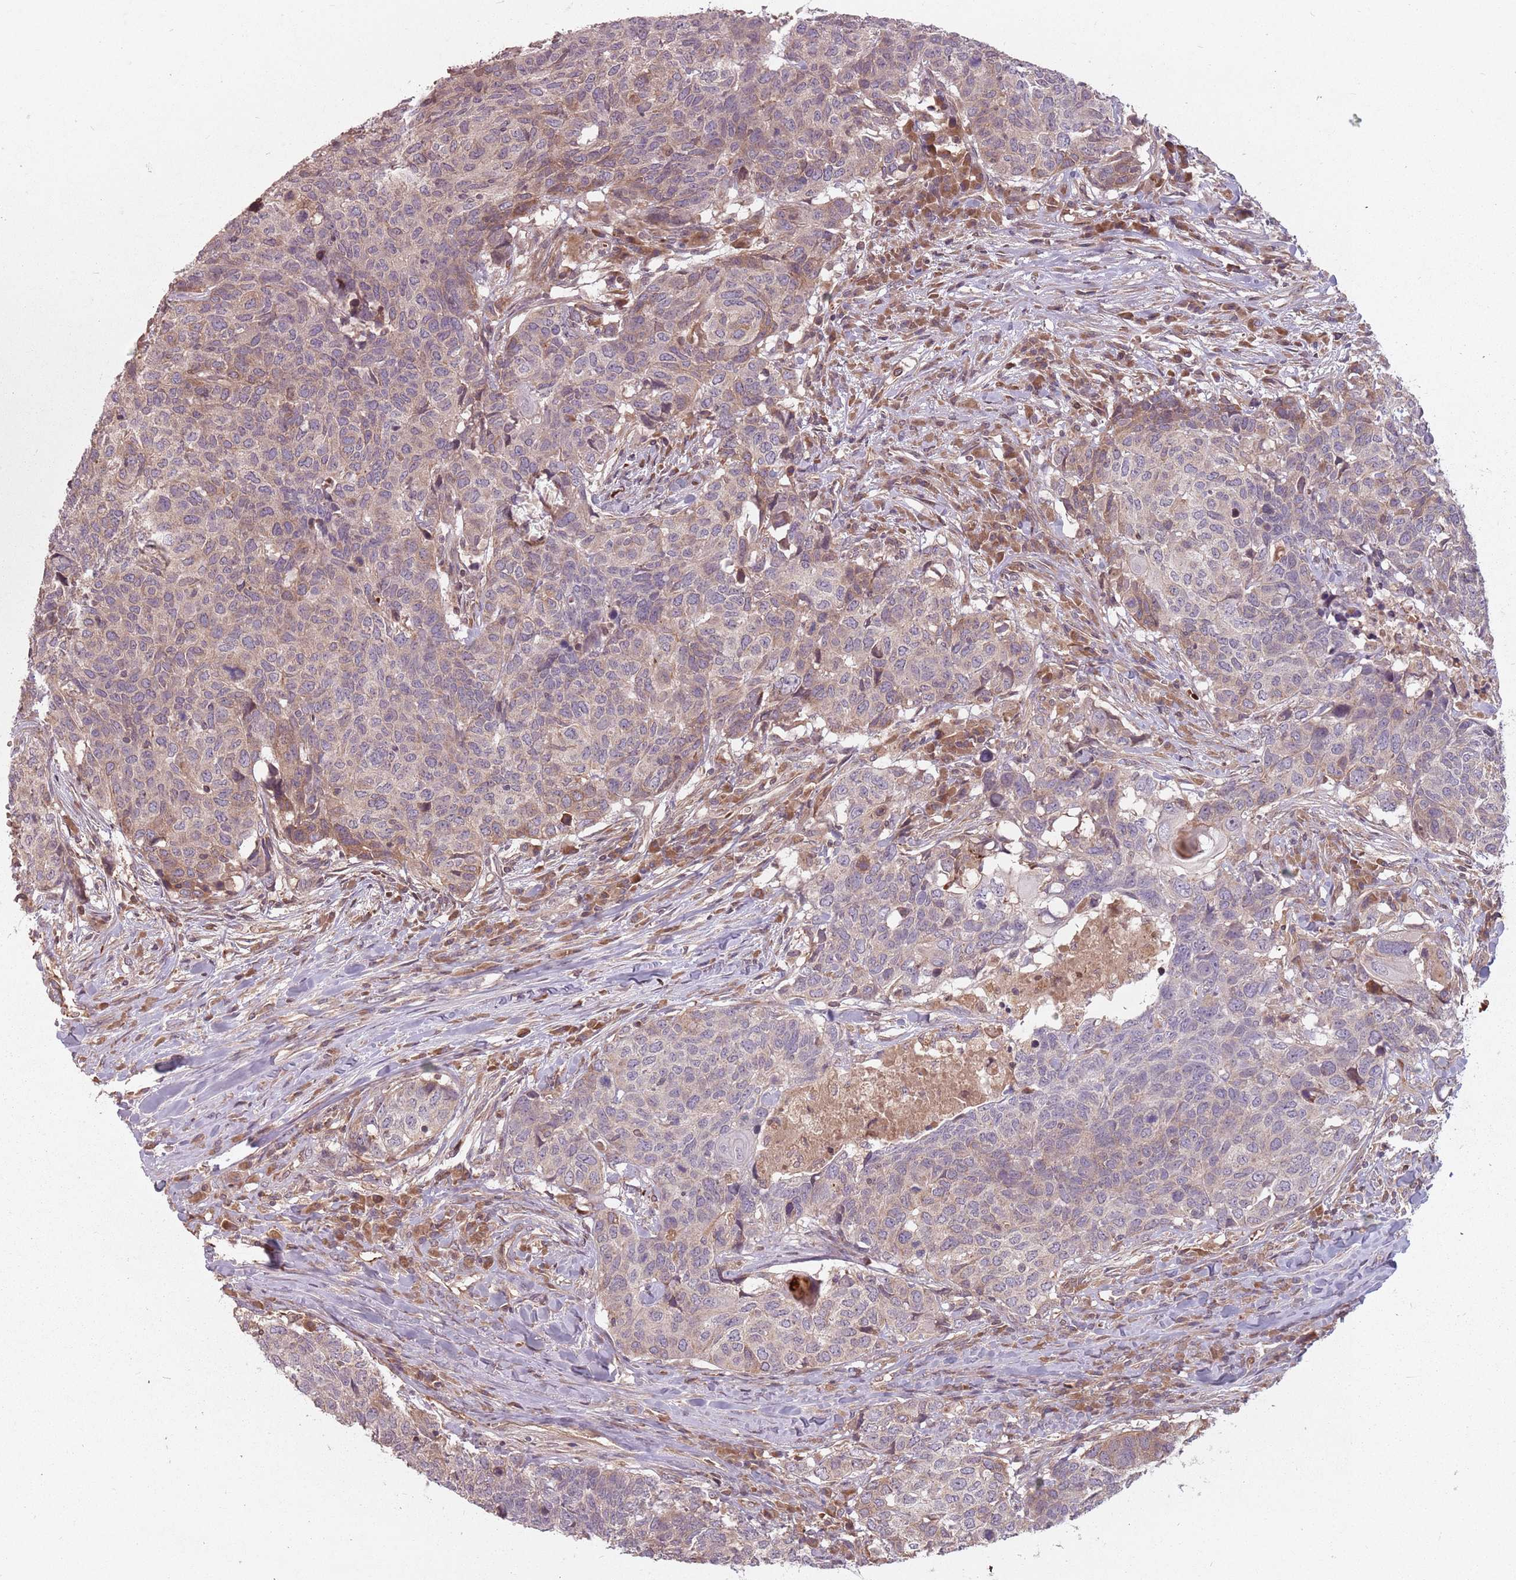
{"staining": {"intensity": "weak", "quantity": "<25%", "location": "cytoplasmic/membranous"}, "tissue": "head and neck cancer", "cell_type": "Tumor cells", "image_type": "cancer", "snomed": [{"axis": "morphology", "description": "Normal tissue, NOS"}, {"axis": "morphology", "description": "Squamous cell carcinoma, NOS"}, {"axis": "topography", "description": "Skeletal muscle"}, {"axis": "topography", "description": "Vascular tissue"}, {"axis": "topography", "description": "Peripheral nerve tissue"}, {"axis": "topography", "description": "Head-Neck"}], "caption": "An immunohistochemistry (IHC) micrograph of head and neck cancer is shown. There is no staining in tumor cells of head and neck cancer.", "gene": "GPR180", "patient": {"sex": "male", "age": 66}}